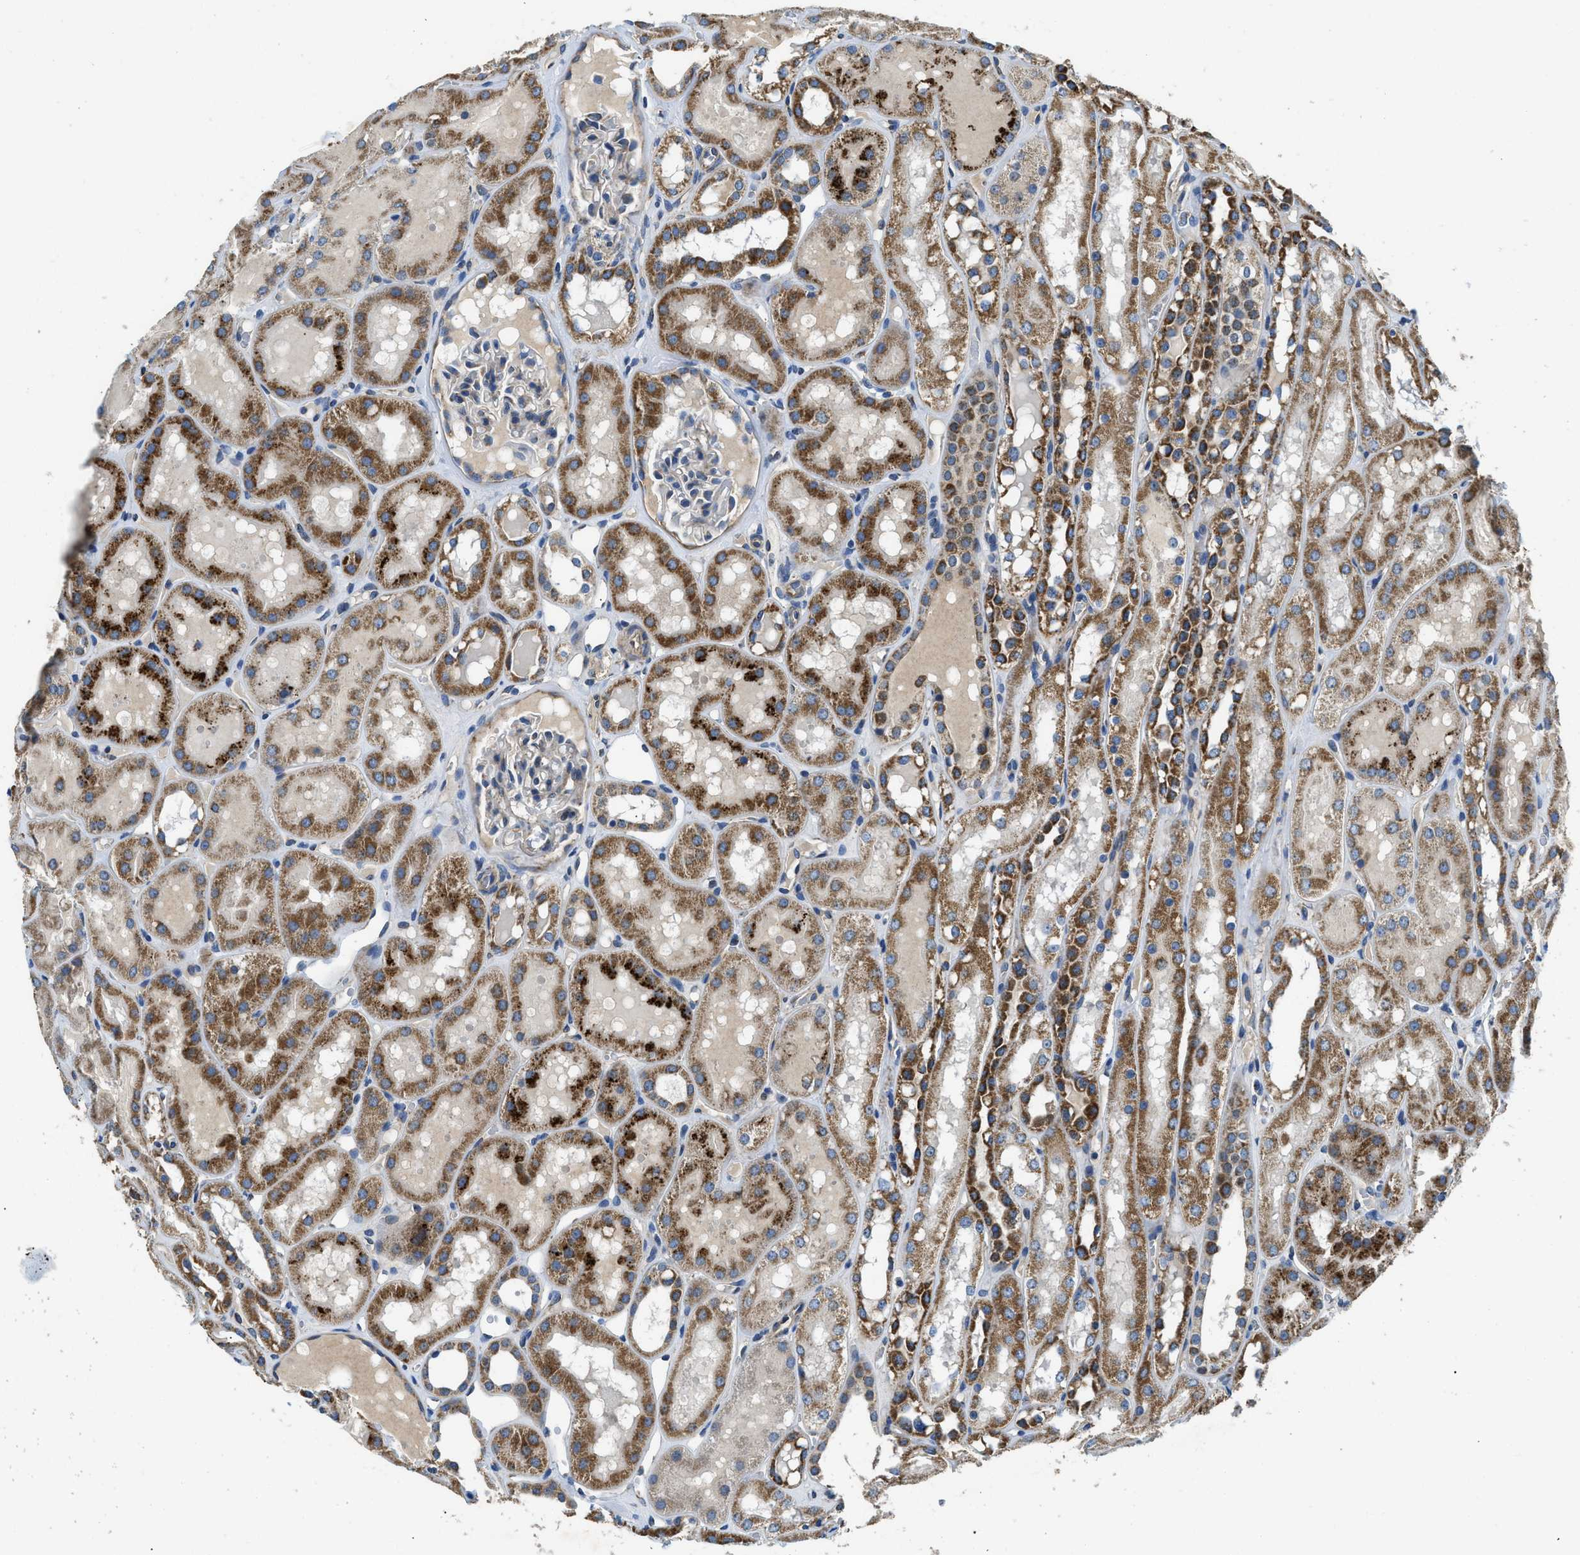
{"staining": {"intensity": "negative", "quantity": "none", "location": "none"}, "tissue": "kidney", "cell_type": "Cells in glomeruli", "image_type": "normal", "snomed": [{"axis": "morphology", "description": "Normal tissue, NOS"}, {"axis": "topography", "description": "Kidney"}, {"axis": "topography", "description": "Urinary bladder"}], "caption": "This is a photomicrograph of IHC staining of unremarkable kidney, which shows no staining in cells in glomeruli.", "gene": "STK33", "patient": {"sex": "male", "age": 16}}